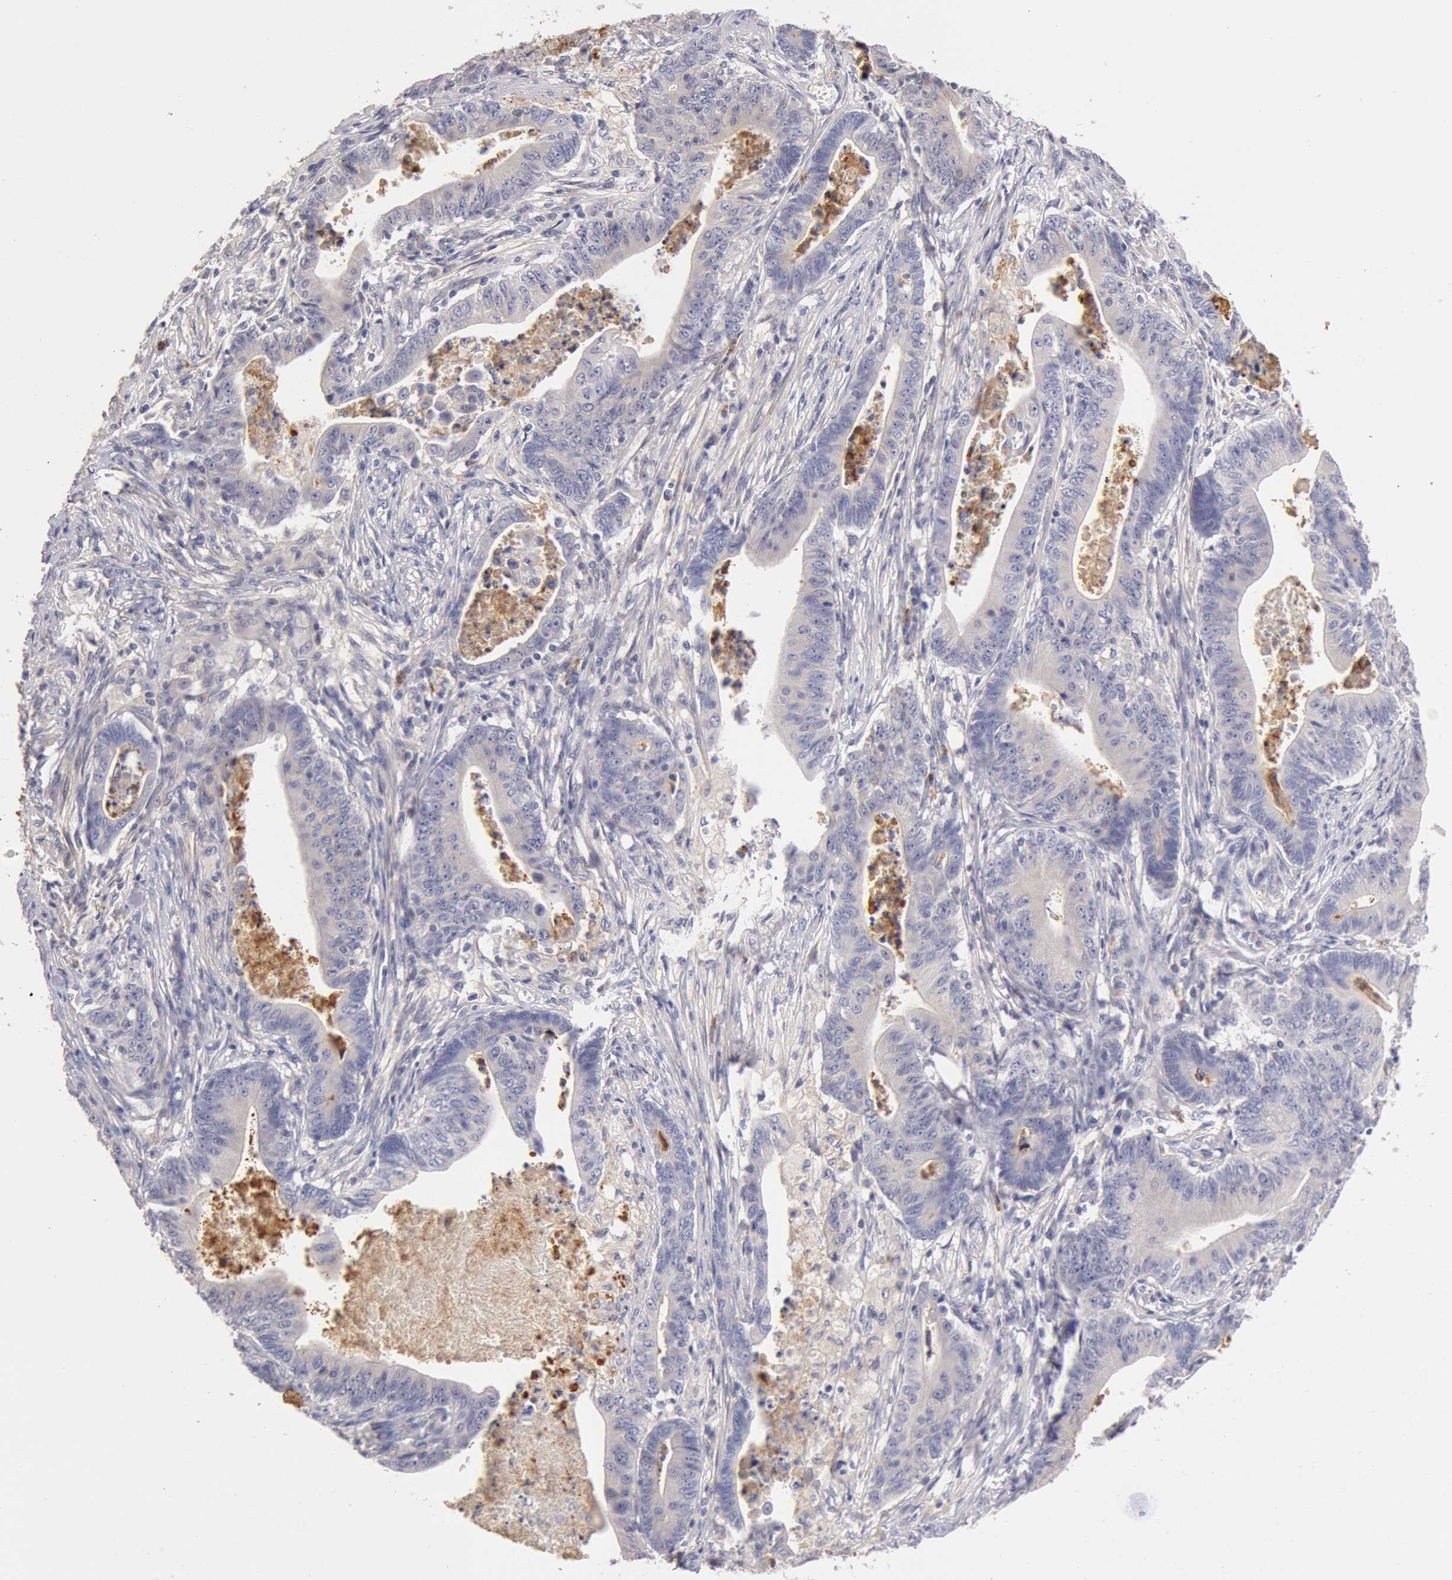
{"staining": {"intensity": "weak", "quantity": "<25%", "location": "cytoplasmic/membranous"}, "tissue": "stomach cancer", "cell_type": "Tumor cells", "image_type": "cancer", "snomed": [{"axis": "morphology", "description": "Adenocarcinoma, NOS"}, {"axis": "topography", "description": "Stomach, lower"}], "caption": "Protein analysis of adenocarcinoma (stomach) demonstrates no significant expression in tumor cells.", "gene": "TMED8", "patient": {"sex": "female", "age": 86}}